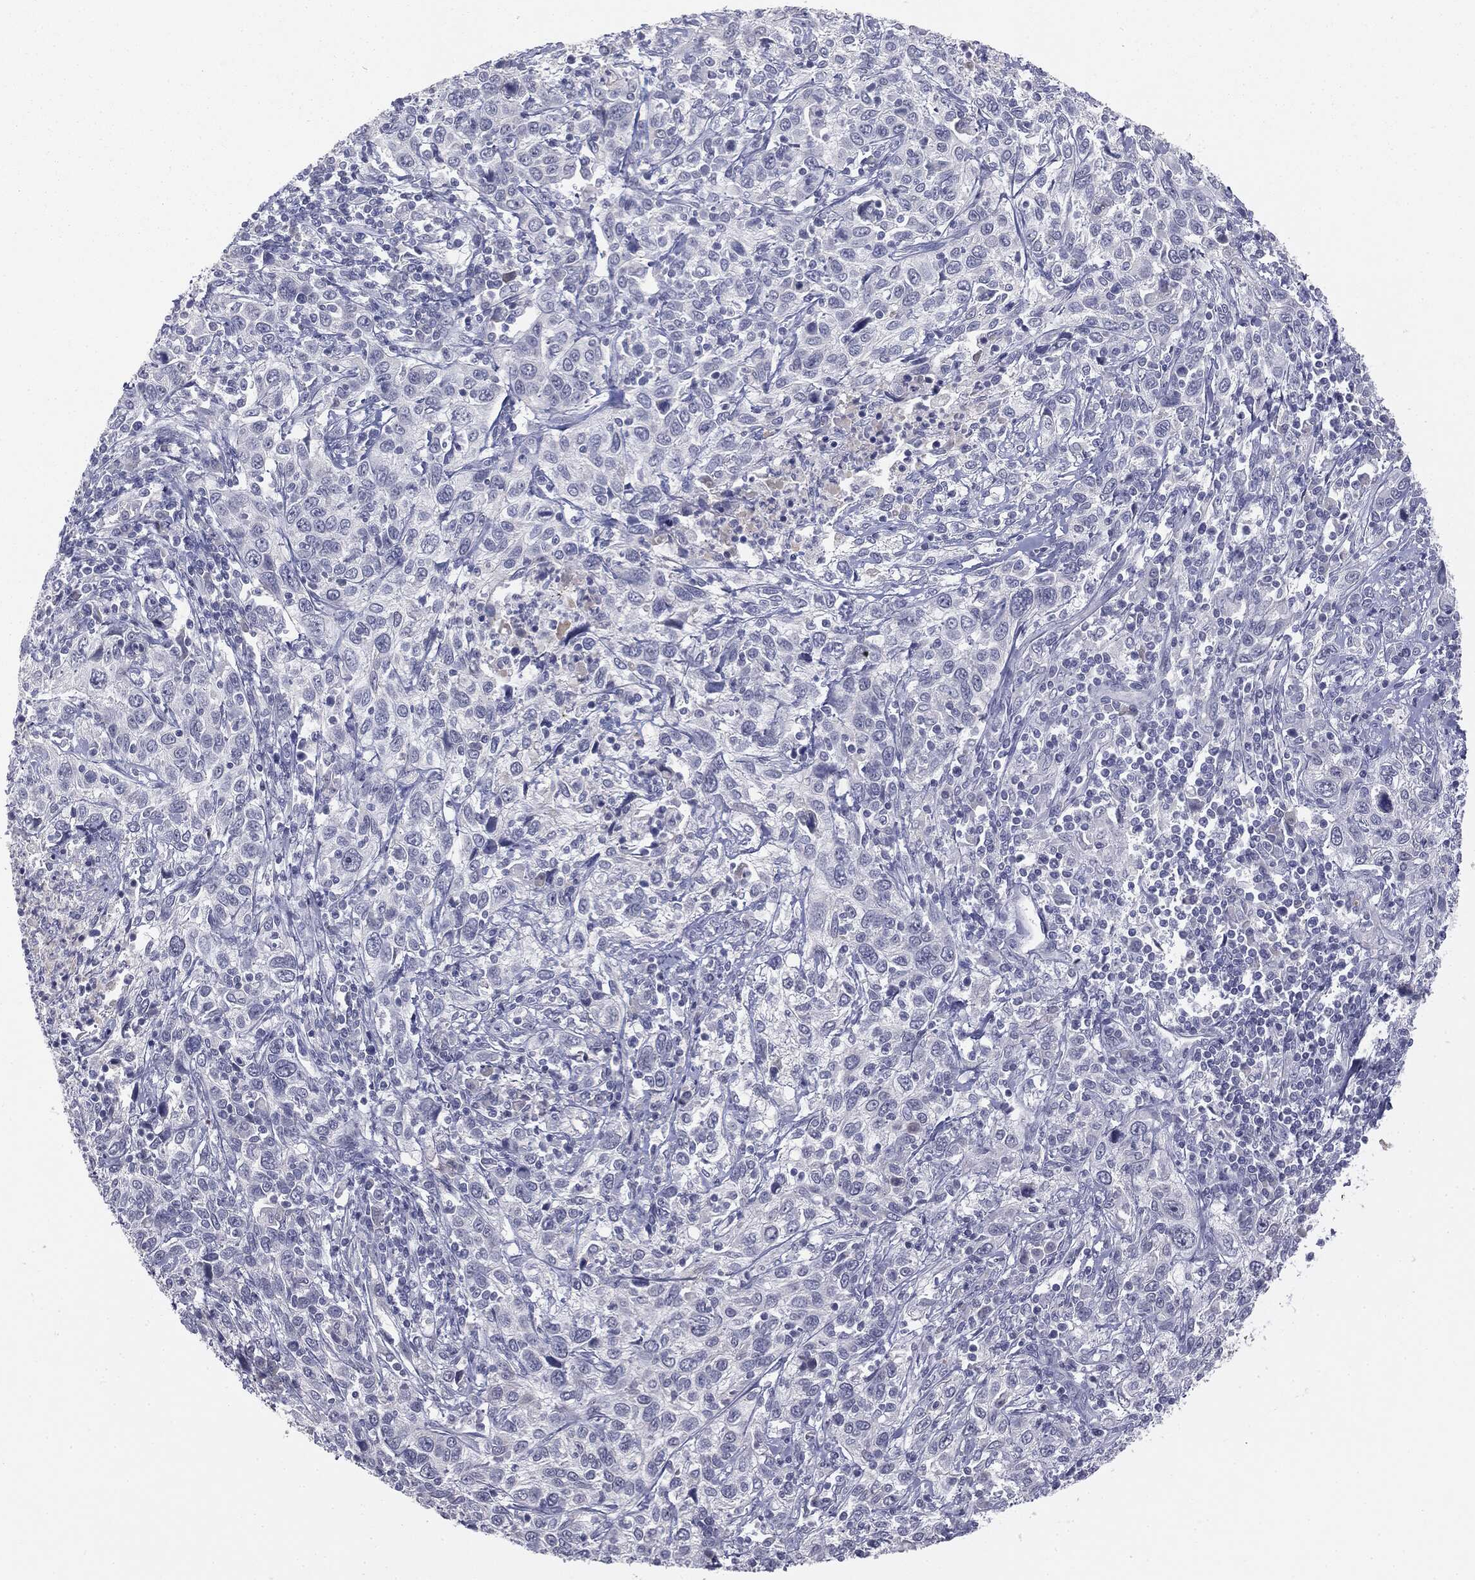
{"staining": {"intensity": "negative", "quantity": "none", "location": "none"}, "tissue": "cervical cancer", "cell_type": "Tumor cells", "image_type": "cancer", "snomed": [{"axis": "morphology", "description": "Squamous cell carcinoma, NOS"}, {"axis": "topography", "description": "Cervix"}], "caption": "Immunohistochemical staining of human cervical cancer shows no significant expression in tumor cells.", "gene": "MUC1", "patient": {"sex": "female", "age": 46}}